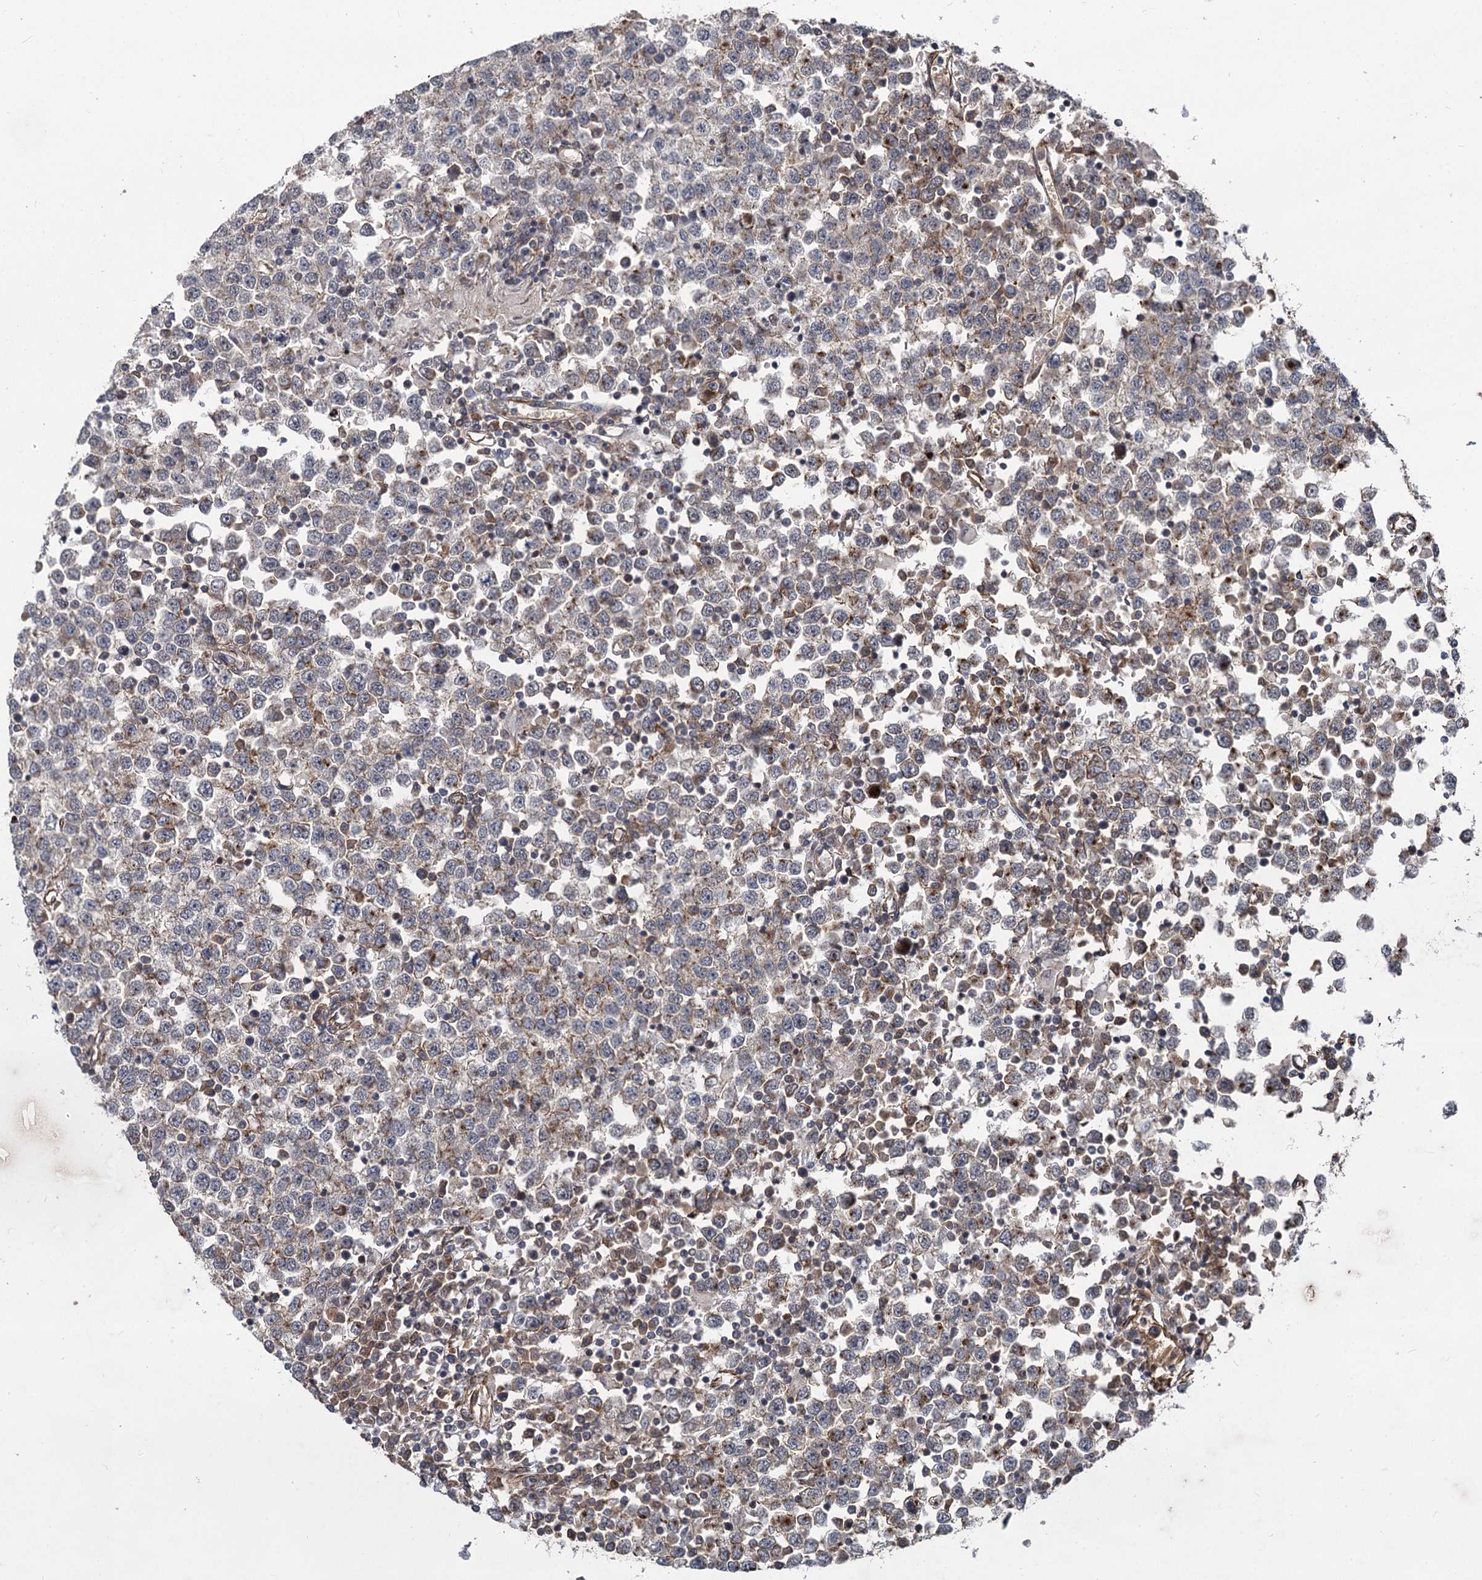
{"staining": {"intensity": "negative", "quantity": "none", "location": "none"}, "tissue": "testis cancer", "cell_type": "Tumor cells", "image_type": "cancer", "snomed": [{"axis": "morphology", "description": "Seminoma, NOS"}, {"axis": "topography", "description": "Testis"}], "caption": "Immunohistochemistry (IHC) photomicrograph of neoplastic tissue: human seminoma (testis) stained with DAB (3,3'-diaminobenzidine) exhibits no significant protein expression in tumor cells. The staining was performed using DAB to visualize the protein expression in brown, while the nuclei were stained in blue with hematoxylin (Magnification: 20x).", "gene": "SVIP", "patient": {"sex": "male", "age": 65}}